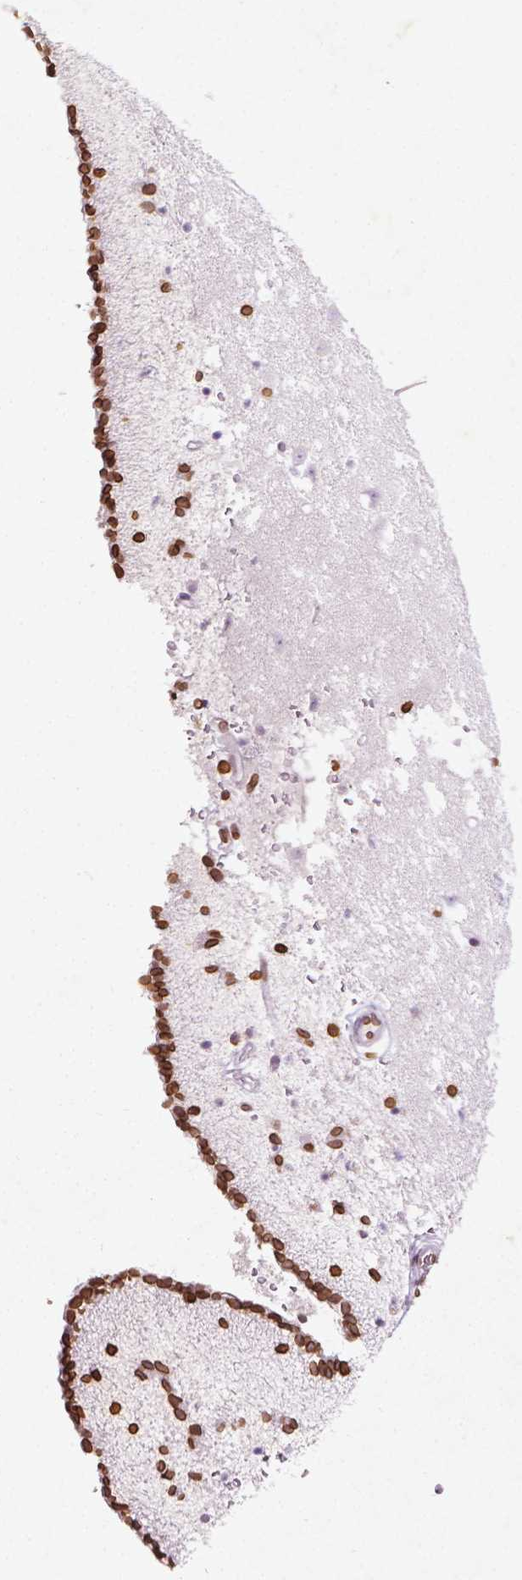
{"staining": {"intensity": "strong", "quantity": "25%-75%", "location": "cytoplasmic/membranous,nuclear"}, "tissue": "caudate", "cell_type": "Glial cells", "image_type": "normal", "snomed": [{"axis": "morphology", "description": "Normal tissue, NOS"}, {"axis": "topography", "description": "Lateral ventricle wall"}], "caption": "Protein analysis of normal caudate demonstrates strong cytoplasmic/membranous,nuclear positivity in about 25%-75% of glial cells.", "gene": "LMNB1", "patient": {"sex": "female", "age": 42}}